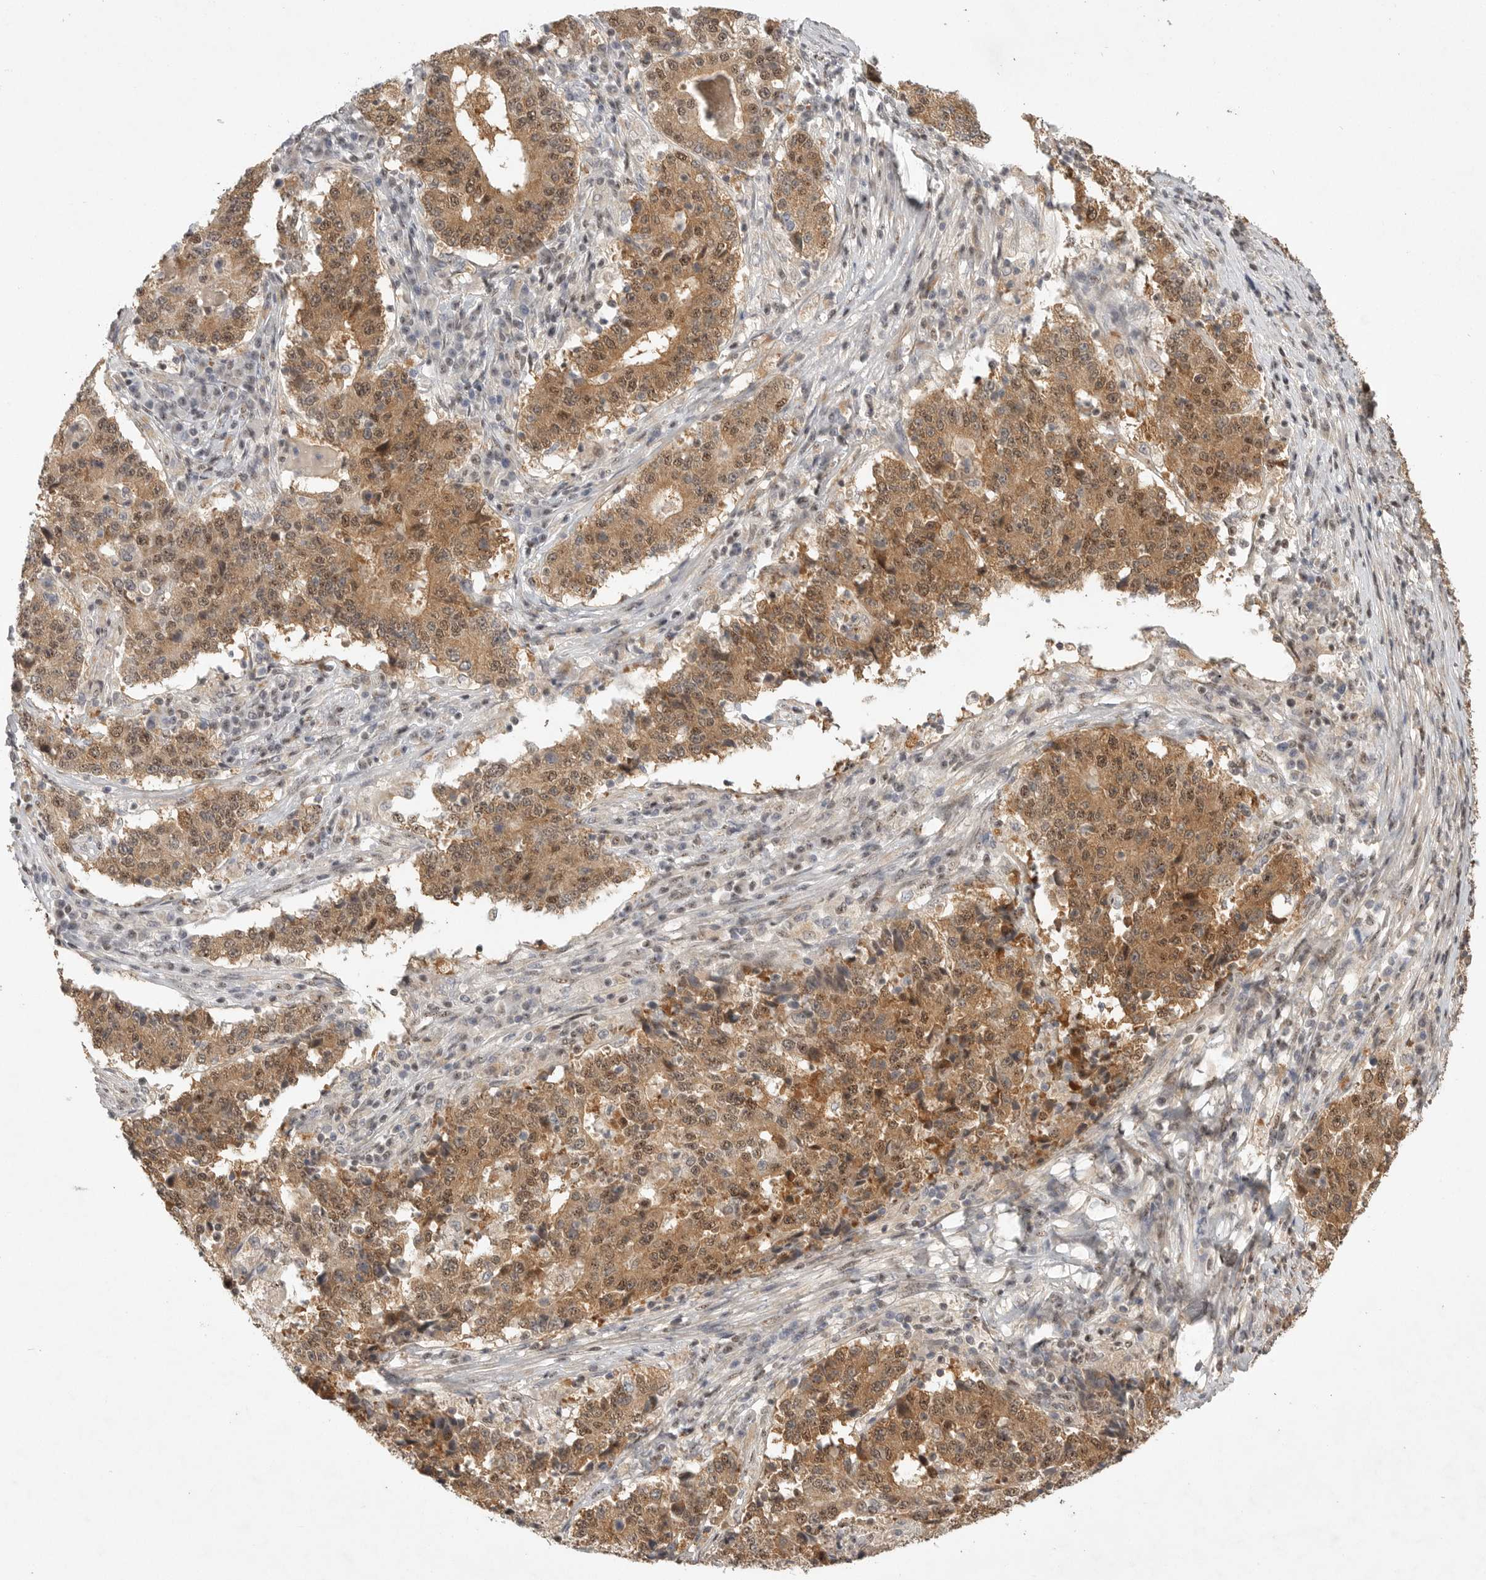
{"staining": {"intensity": "moderate", "quantity": ">75%", "location": "cytoplasmic/membranous,nuclear"}, "tissue": "stomach cancer", "cell_type": "Tumor cells", "image_type": "cancer", "snomed": [{"axis": "morphology", "description": "Adenocarcinoma, NOS"}, {"axis": "topography", "description": "Stomach"}], "caption": "Adenocarcinoma (stomach) stained with immunohistochemistry displays moderate cytoplasmic/membranous and nuclear expression in approximately >75% of tumor cells. (DAB IHC, brown staining for protein, blue staining for nuclei).", "gene": "POMP", "patient": {"sex": "male", "age": 59}}